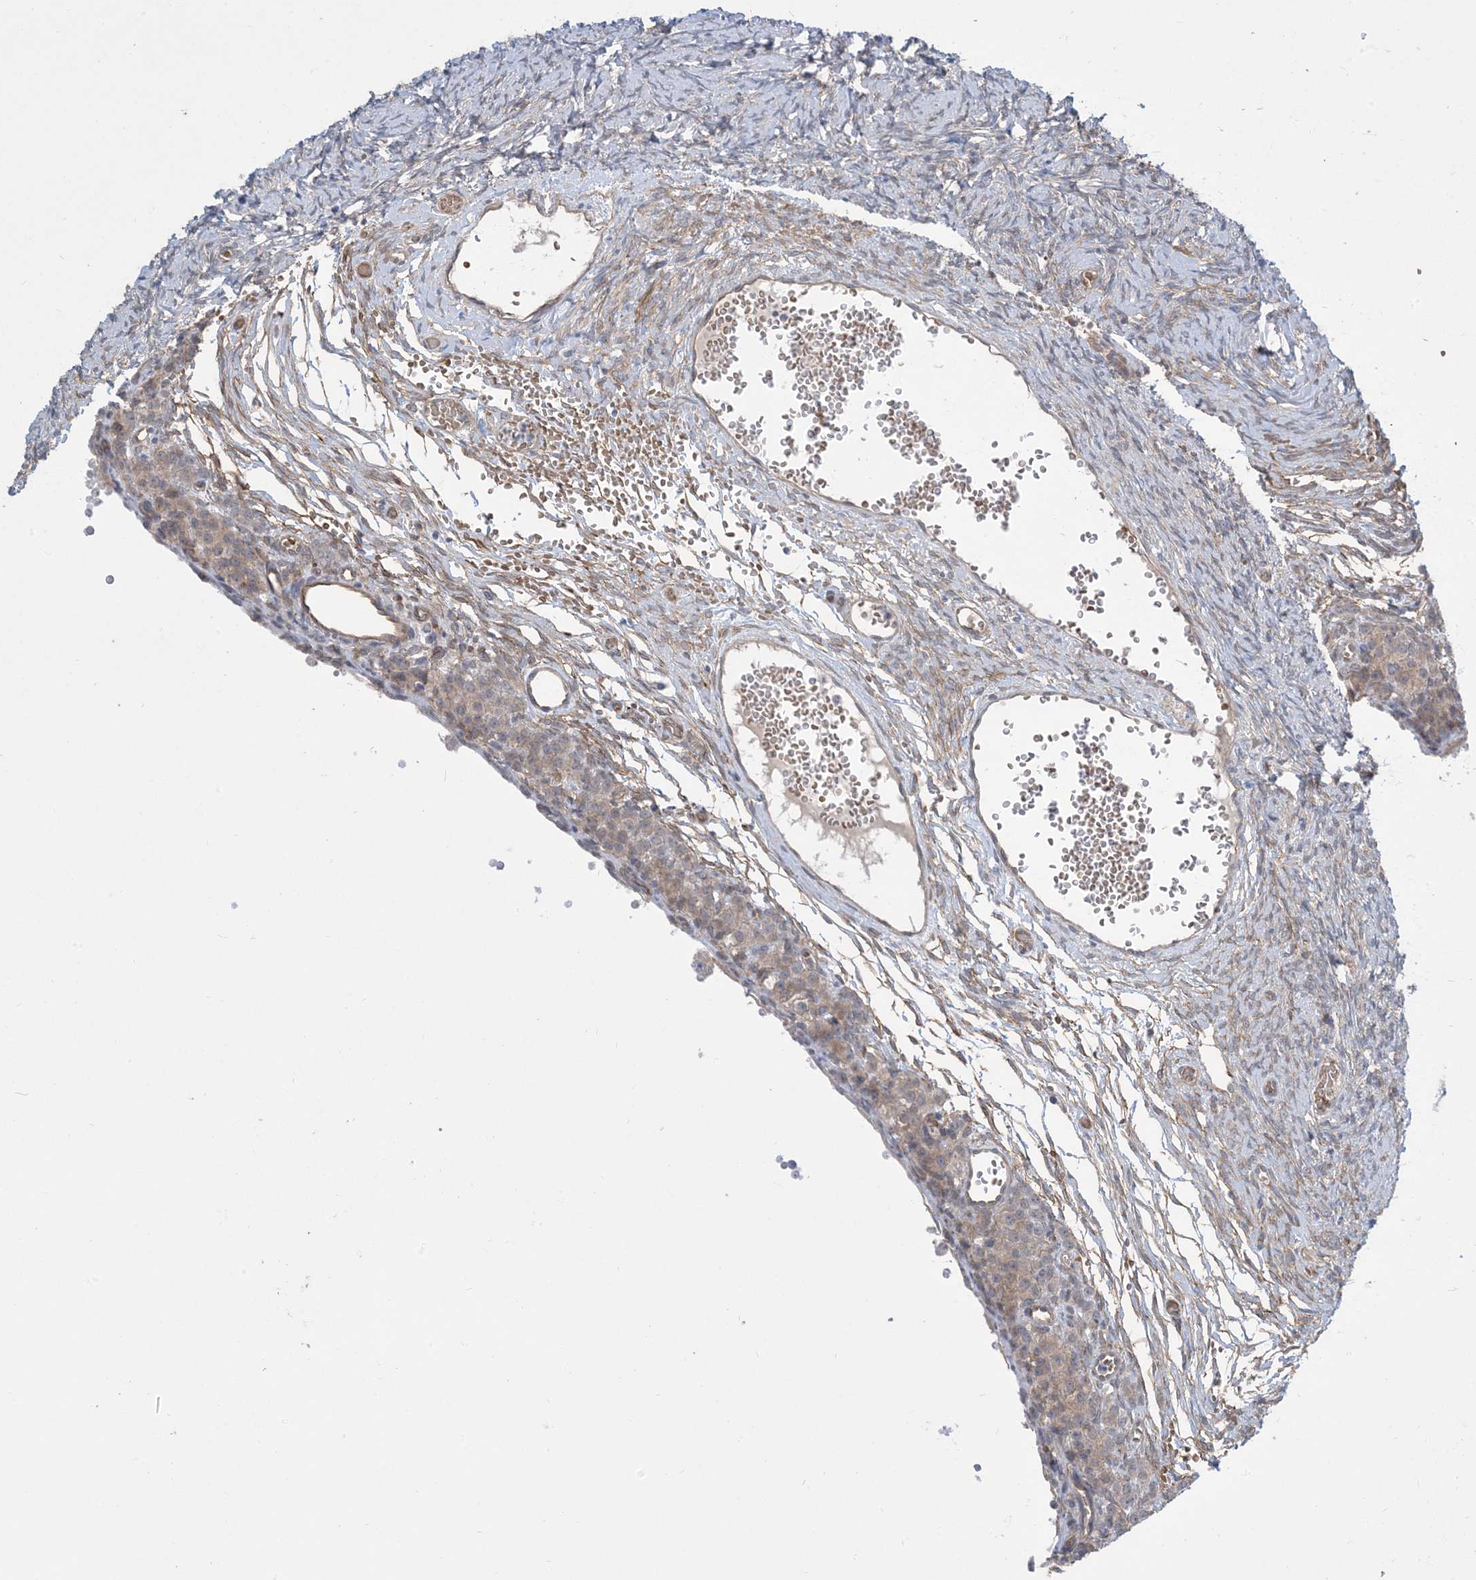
{"staining": {"intensity": "weak", "quantity": "<25%", "location": "cytoplasmic/membranous"}, "tissue": "ovary", "cell_type": "Ovarian stroma cells", "image_type": "normal", "snomed": [{"axis": "morphology", "description": "Adenocarcinoma, NOS"}, {"axis": "topography", "description": "Endometrium"}], "caption": "This is an IHC photomicrograph of benign human ovary. There is no positivity in ovarian stroma cells.", "gene": "AOC1", "patient": {"sex": "female", "age": 32}}